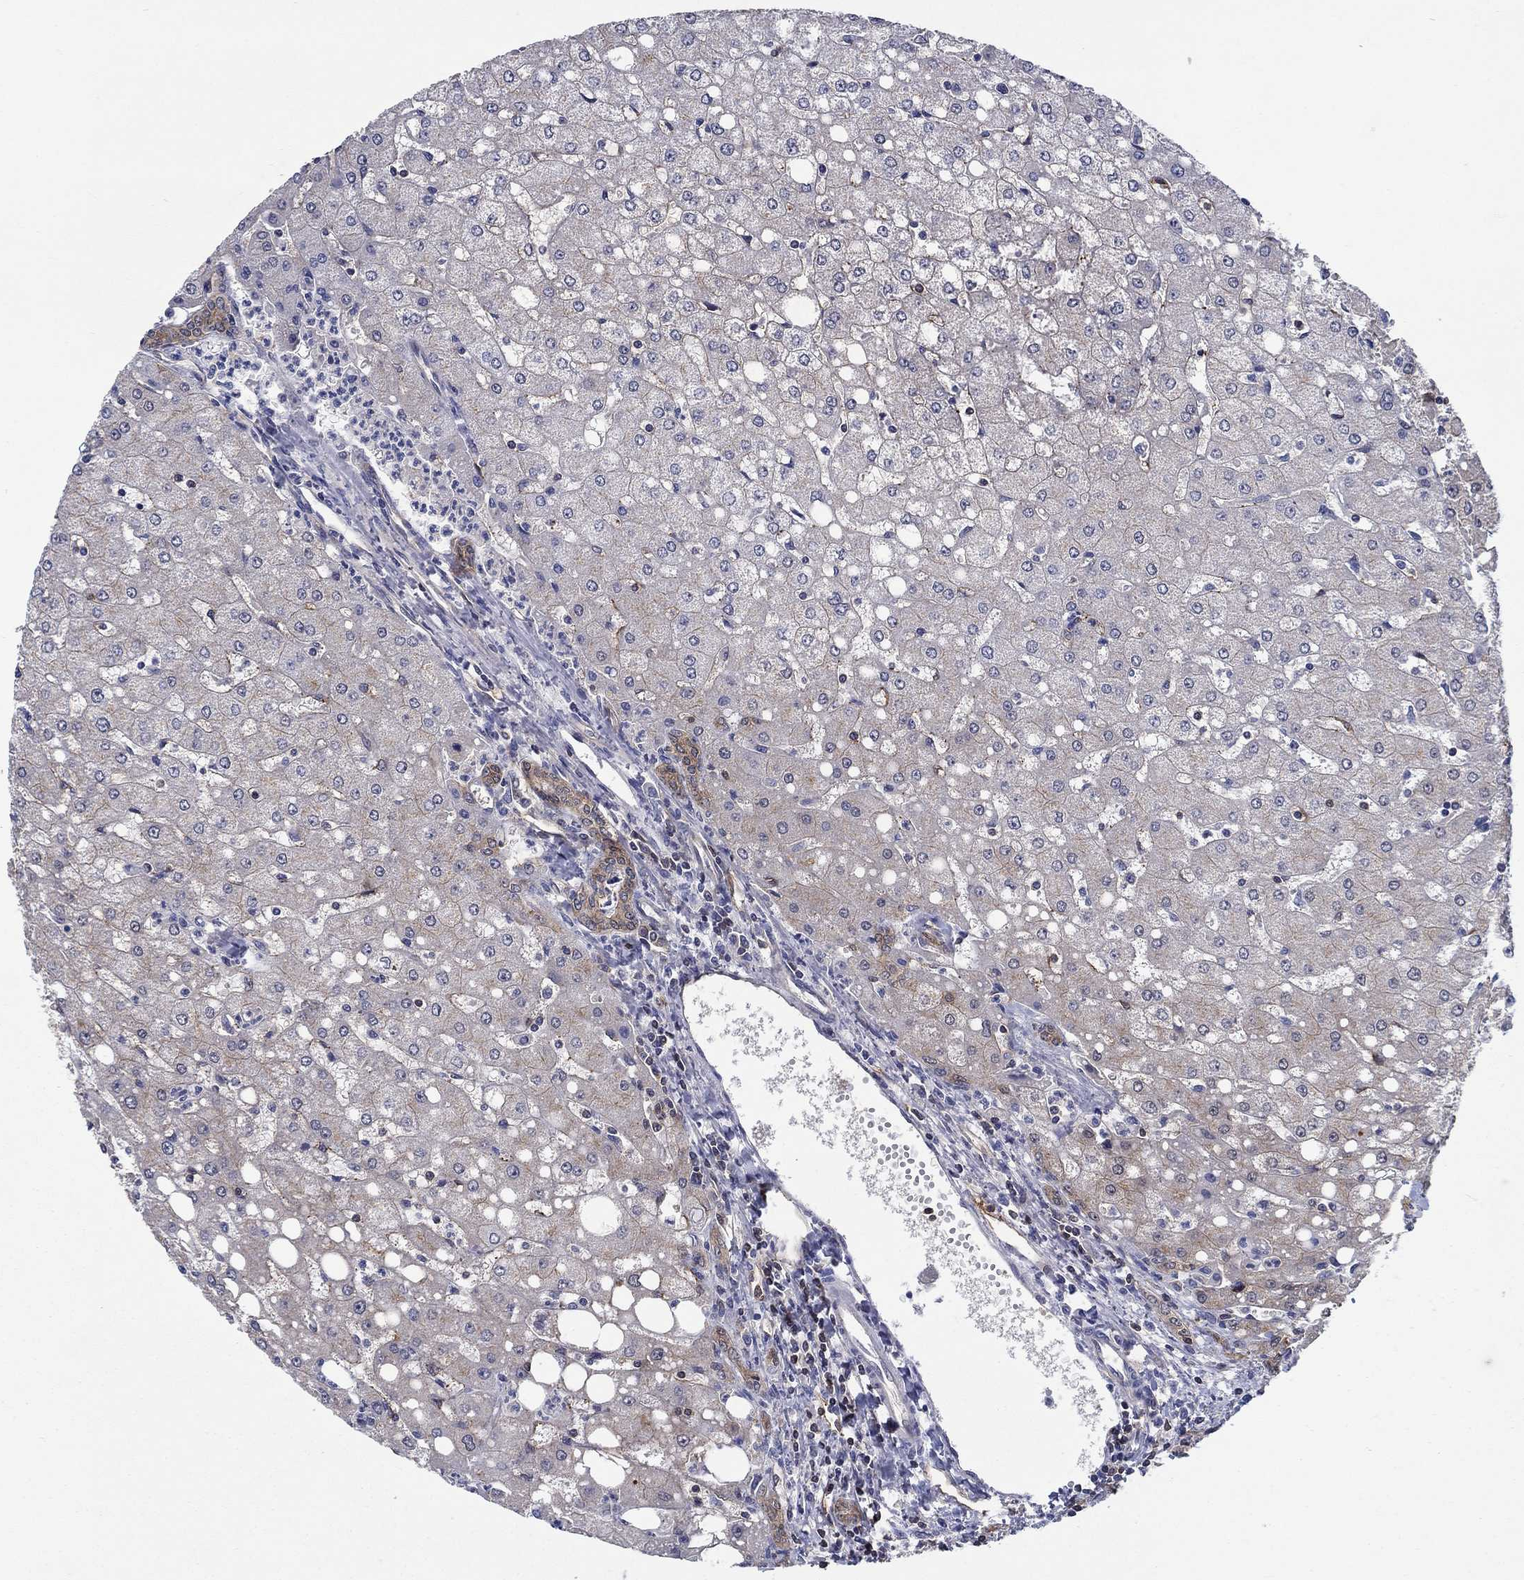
{"staining": {"intensity": "moderate", "quantity": ">75%", "location": "cytoplasmic/membranous"}, "tissue": "liver", "cell_type": "Cholangiocytes", "image_type": "normal", "snomed": [{"axis": "morphology", "description": "Normal tissue, NOS"}, {"axis": "topography", "description": "Liver"}], "caption": "A photomicrograph of human liver stained for a protein displays moderate cytoplasmic/membranous brown staining in cholangiocytes. The staining is performed using DAB (3,3'-diaminobenzidine) brown chromogen to label protein expression. The nuclei are counter-stained blue using hematoxylin.", "gene": "AGFG2", "patient": {"sex": "female", "age": 53}}